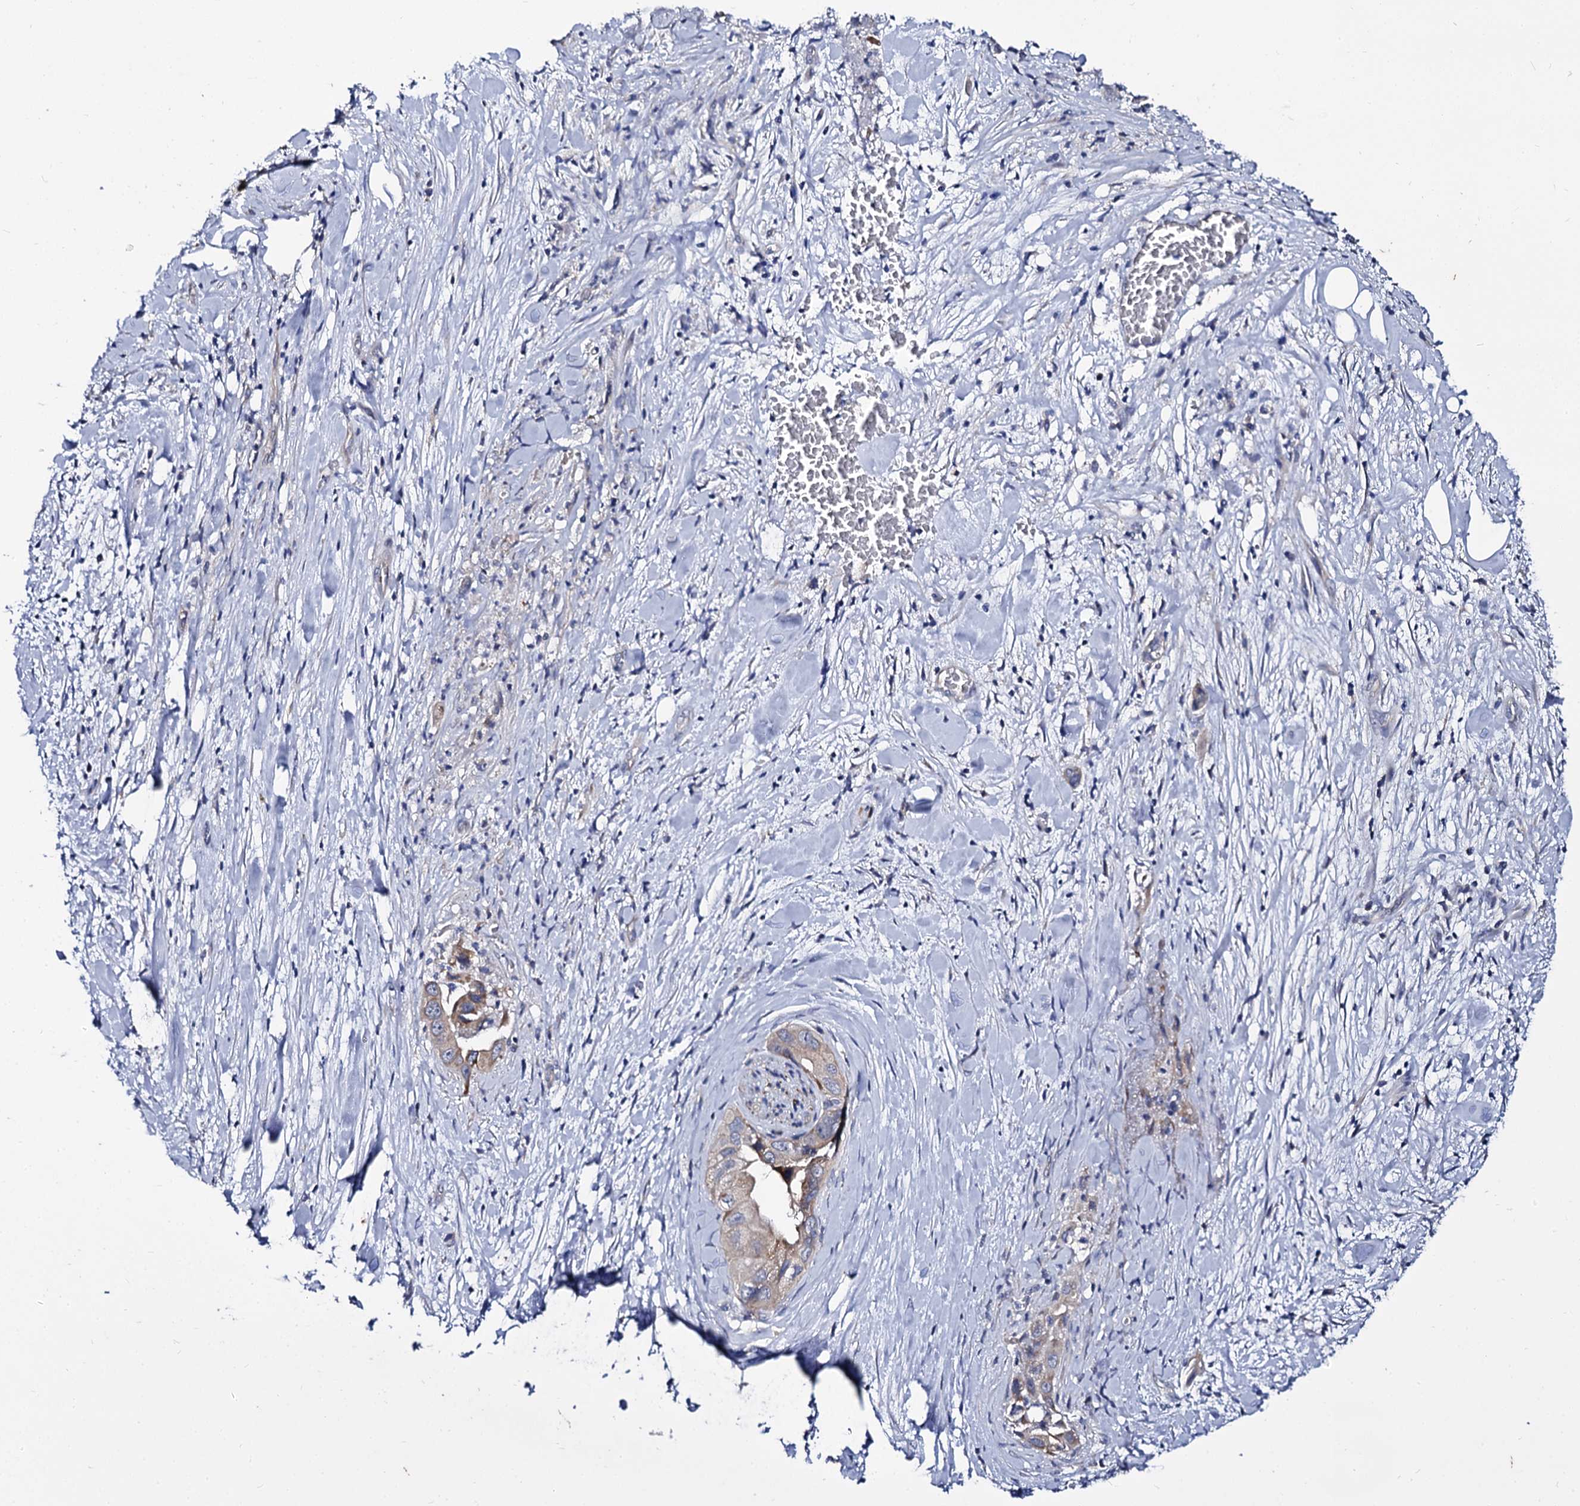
{"staining": {"intensity": "weak", "quantity": "<25%", "location": "cytoplasmic/membranous"}, "tissue": "pancreatic cancer", "cell_type": "Tumor cells", "image_type": "cancer", "snomed": [{"axis": "morphology", "description": "Adenocarcinoma, NOS"}, {"axis": "topography", "description": "Pancreas"}], "caption": "An immunohistochemistry micrograph of pancreatic adenocarcinoma is shown. There is no staining in tumor cells of pancreatic adenocarcinoma.", "gene": "PANX2", "patient": {"sex": "female", "age": 78}}